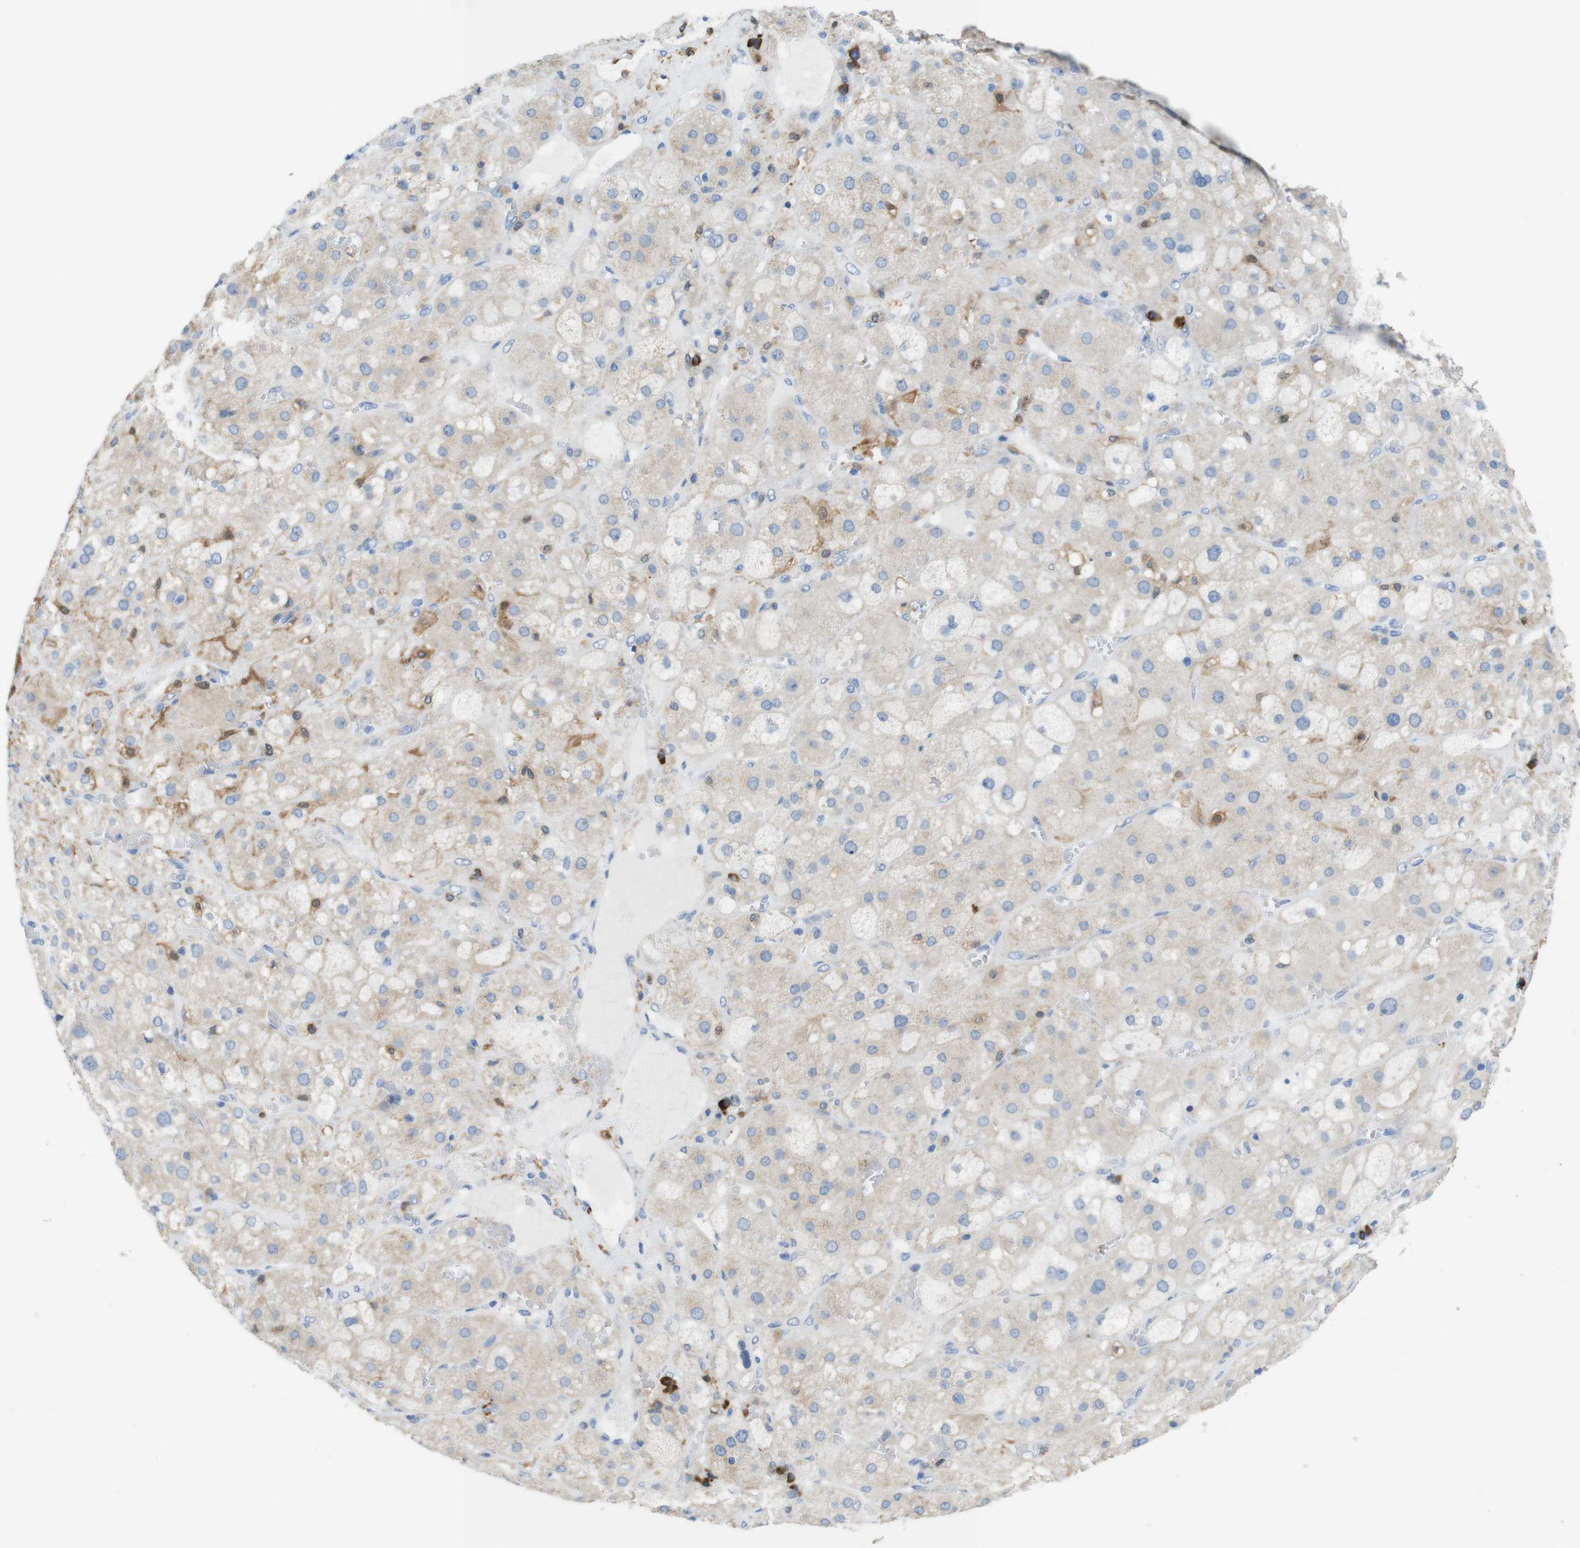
{"staining": {"intensity": "moderate", "quantity": "<25%", "location": "cytoplasmic/membranous"}, "tissue": "adrenal gland", "cell_type": "Glandular cells", "image_type": "normal", "snomed": [{"axis": "morphology", "description": "Normal tissue, NOS"}, {"axis": "topography", "description": "Adrenal gland"}], "caption": "Moderate cytoplasmic/membranous expression is appreciated in approximately <25% of glandular cells in unremarkable adrenal gland. Using DAB (3,3'-diaminobenzidine) (brown) and hematoxylin (blue) stains, captured at high magnification using brightfield microscopy.", "gene": "CLMN", "patient": {"sex": "female", "age": 47}}